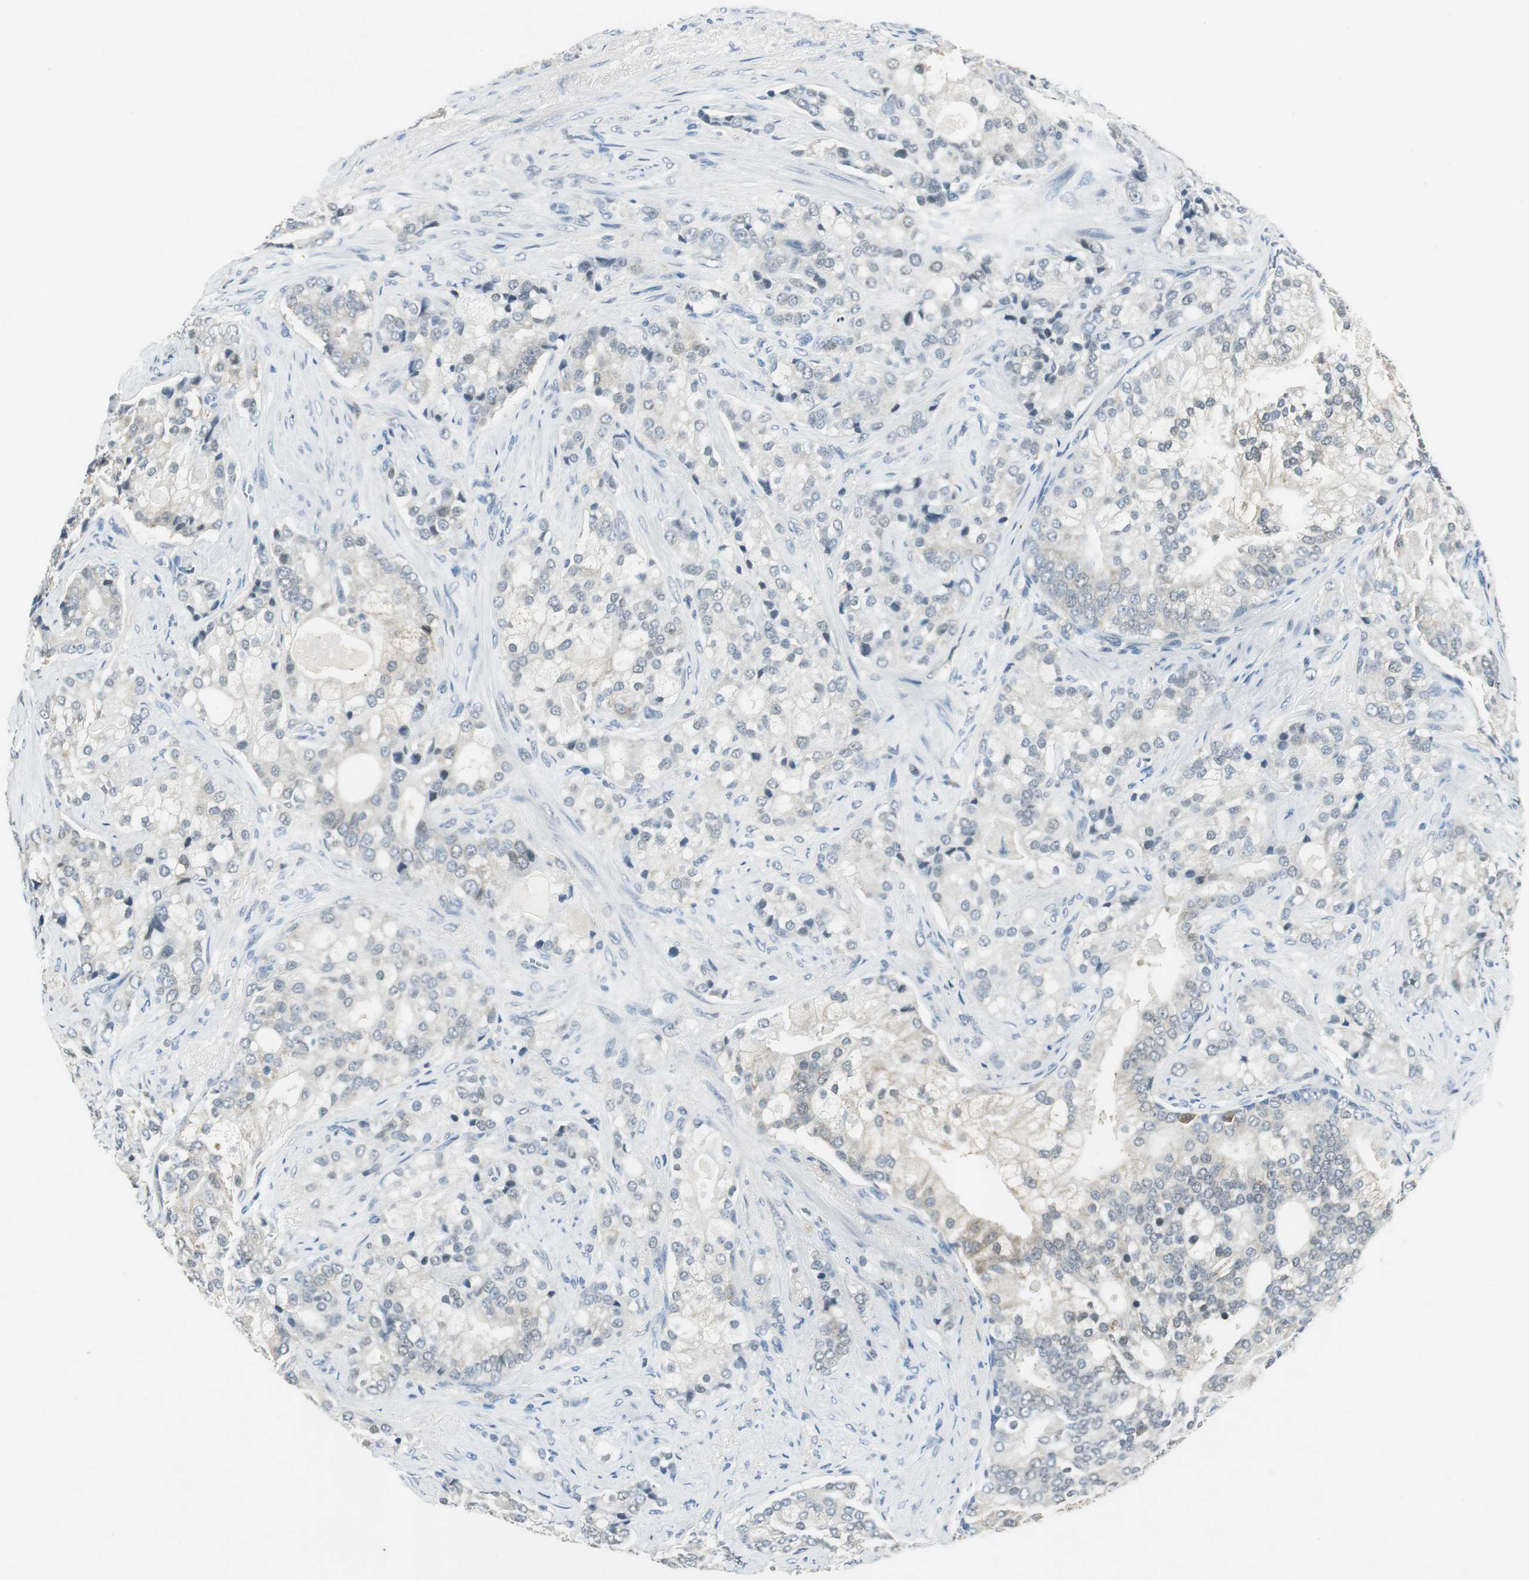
{"staining": {"intensity": "weak", "quantity": "<25%", "location": "cytoplasmic/membranous"}, "tissue": "prostate cancer", "cell_type": "Tumor cells", "image_type": "cancer", "snomed": [{"axis": "morphology", "description": "Adenocarcinoma, Low grade"}, {"axis": "topography", "description": "Prostate"}], "caption": "Tumor cells show no significant protein staining in prostate cancer. (DAB immunohistochemistry (IHC), high magnification).", "gene": "ME1", "patient": {"sex": "male", "age": 58}}